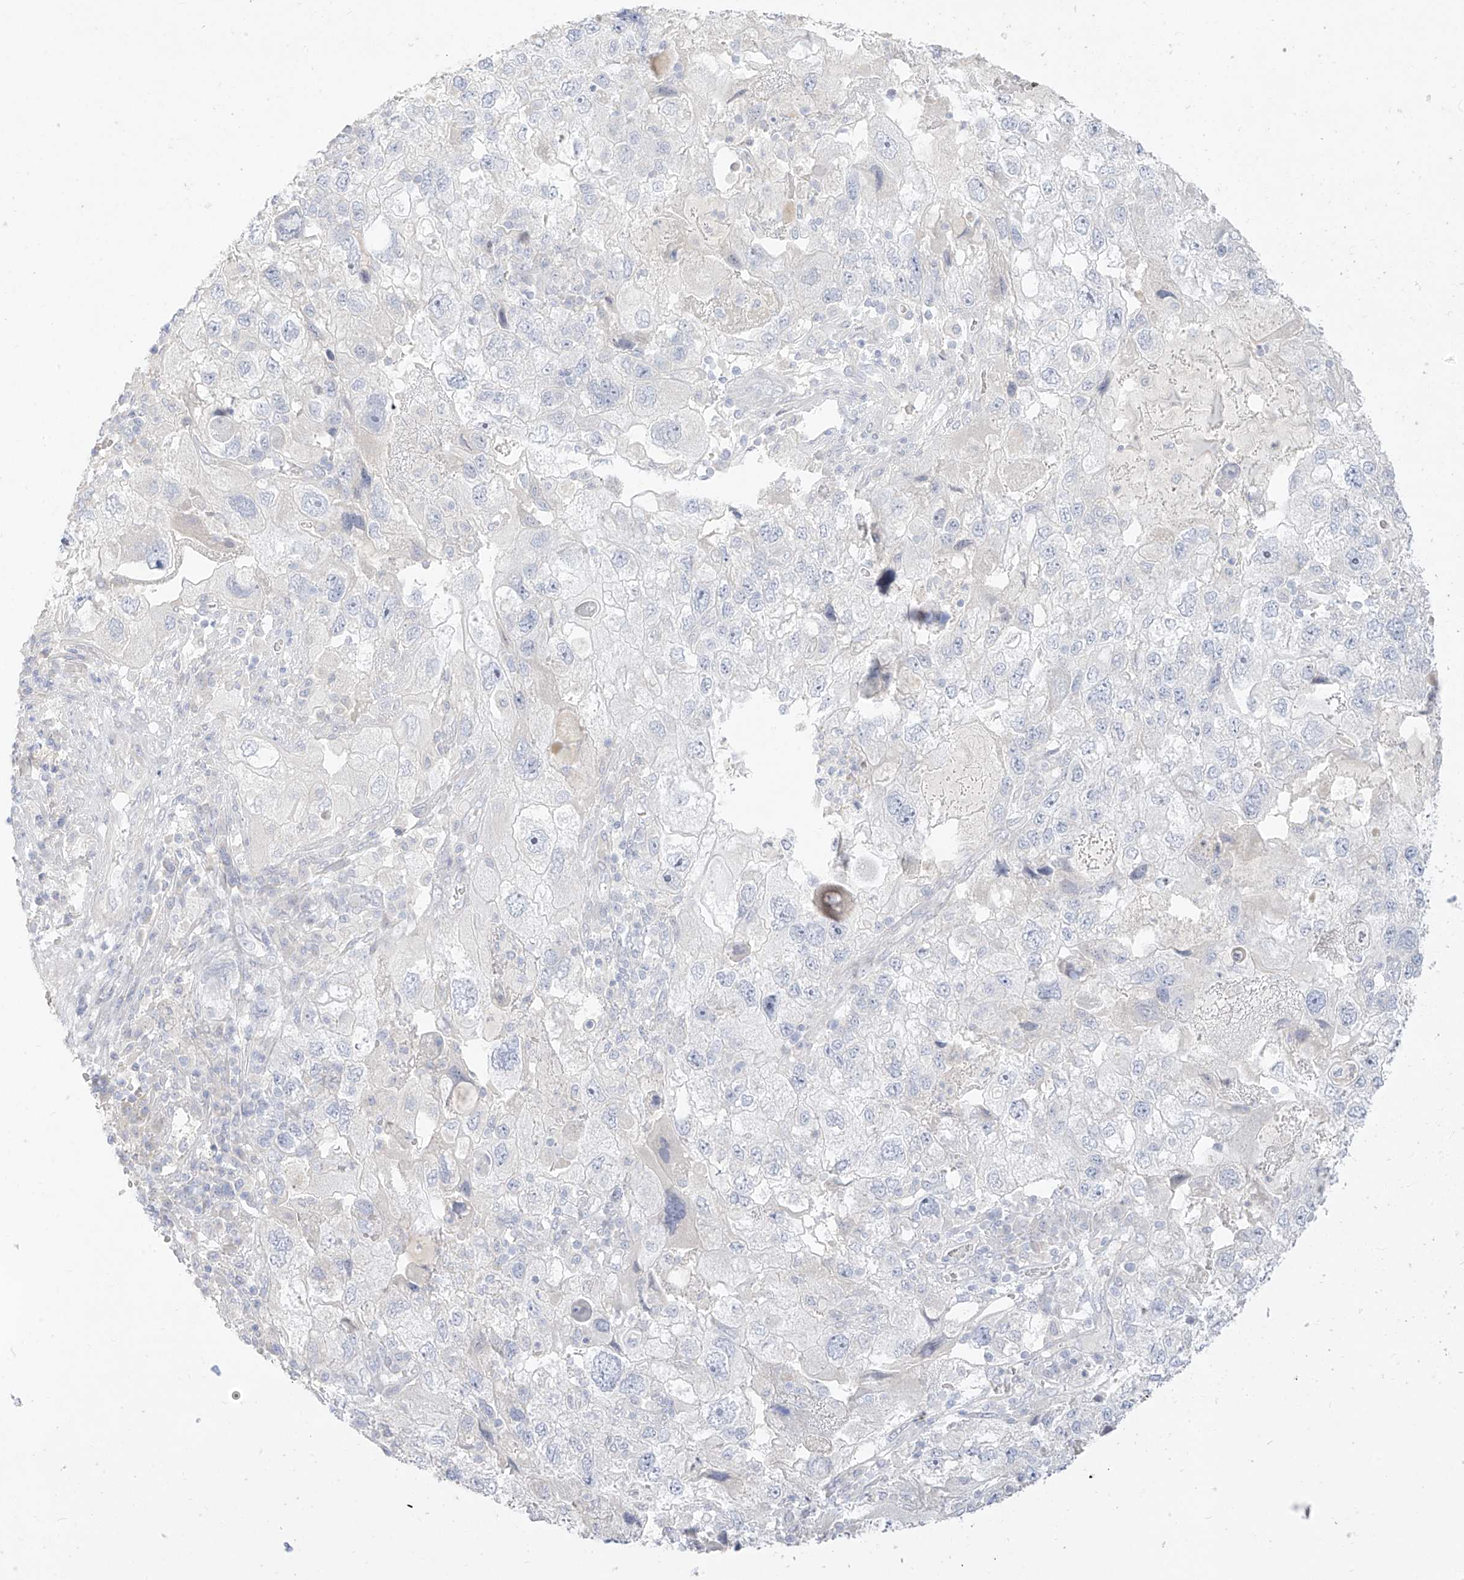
{"staining": {"intensity": "negative", "quantity": "none", "location": "none"}, "tissue": "endometrial cancer", "cell_type": "Tumor cells", "image_type": "cancer", "snomed": [{"axis": "morphology", "description": "Adenocarcinoma, NOS"}, {"axis": "topography", "description": "Endometrium"}], "caption": "Immunohistochemistry of human adenocarcinoma (endometrial) shows no positivity in tumor cells.", "gene": "ARHGEF40", "patient": {"sex": "female", "age": 49}}